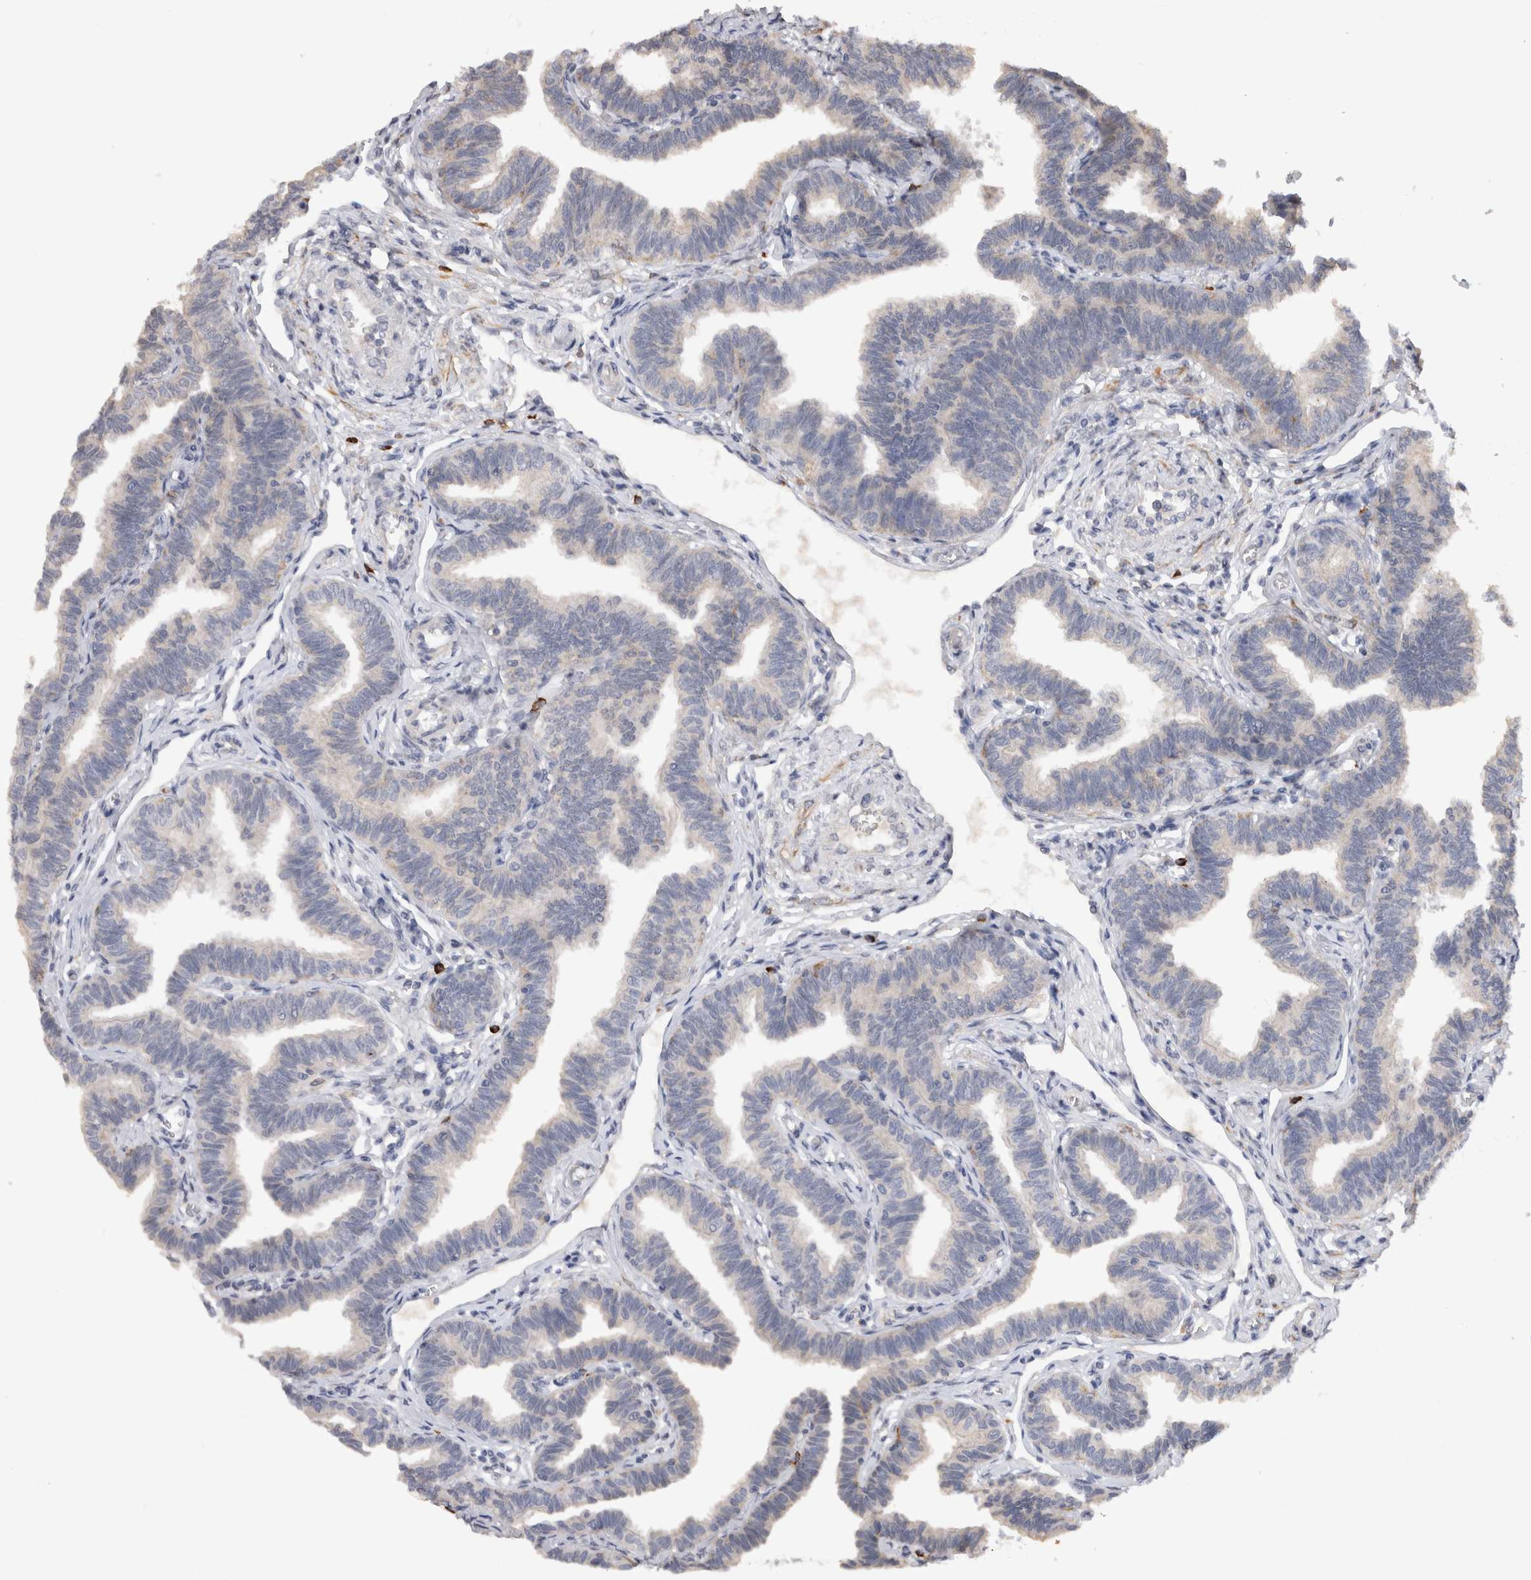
{"staining": {"intensity": "weak", "quantity": "<25%", "location": "cytoplasmic/membranous"}, "tissue": "fallopian tube", "cell_type": "Glandular cells", "image_type": "normal", "snomed": [{"axis": "morphology", "description": "Normal tissue, NOS"}, {"axis": "topography", "description": "Fallopian tube"}, {"axis": "topography", "description": "Ovary"}], "caption": "This is an immunohistochemistry (IHC) image of benign human fallopian tube. There is no staining in glandular cells.", "gene": "VSIG4", "patient": {"sex": "female", "age": 23}}